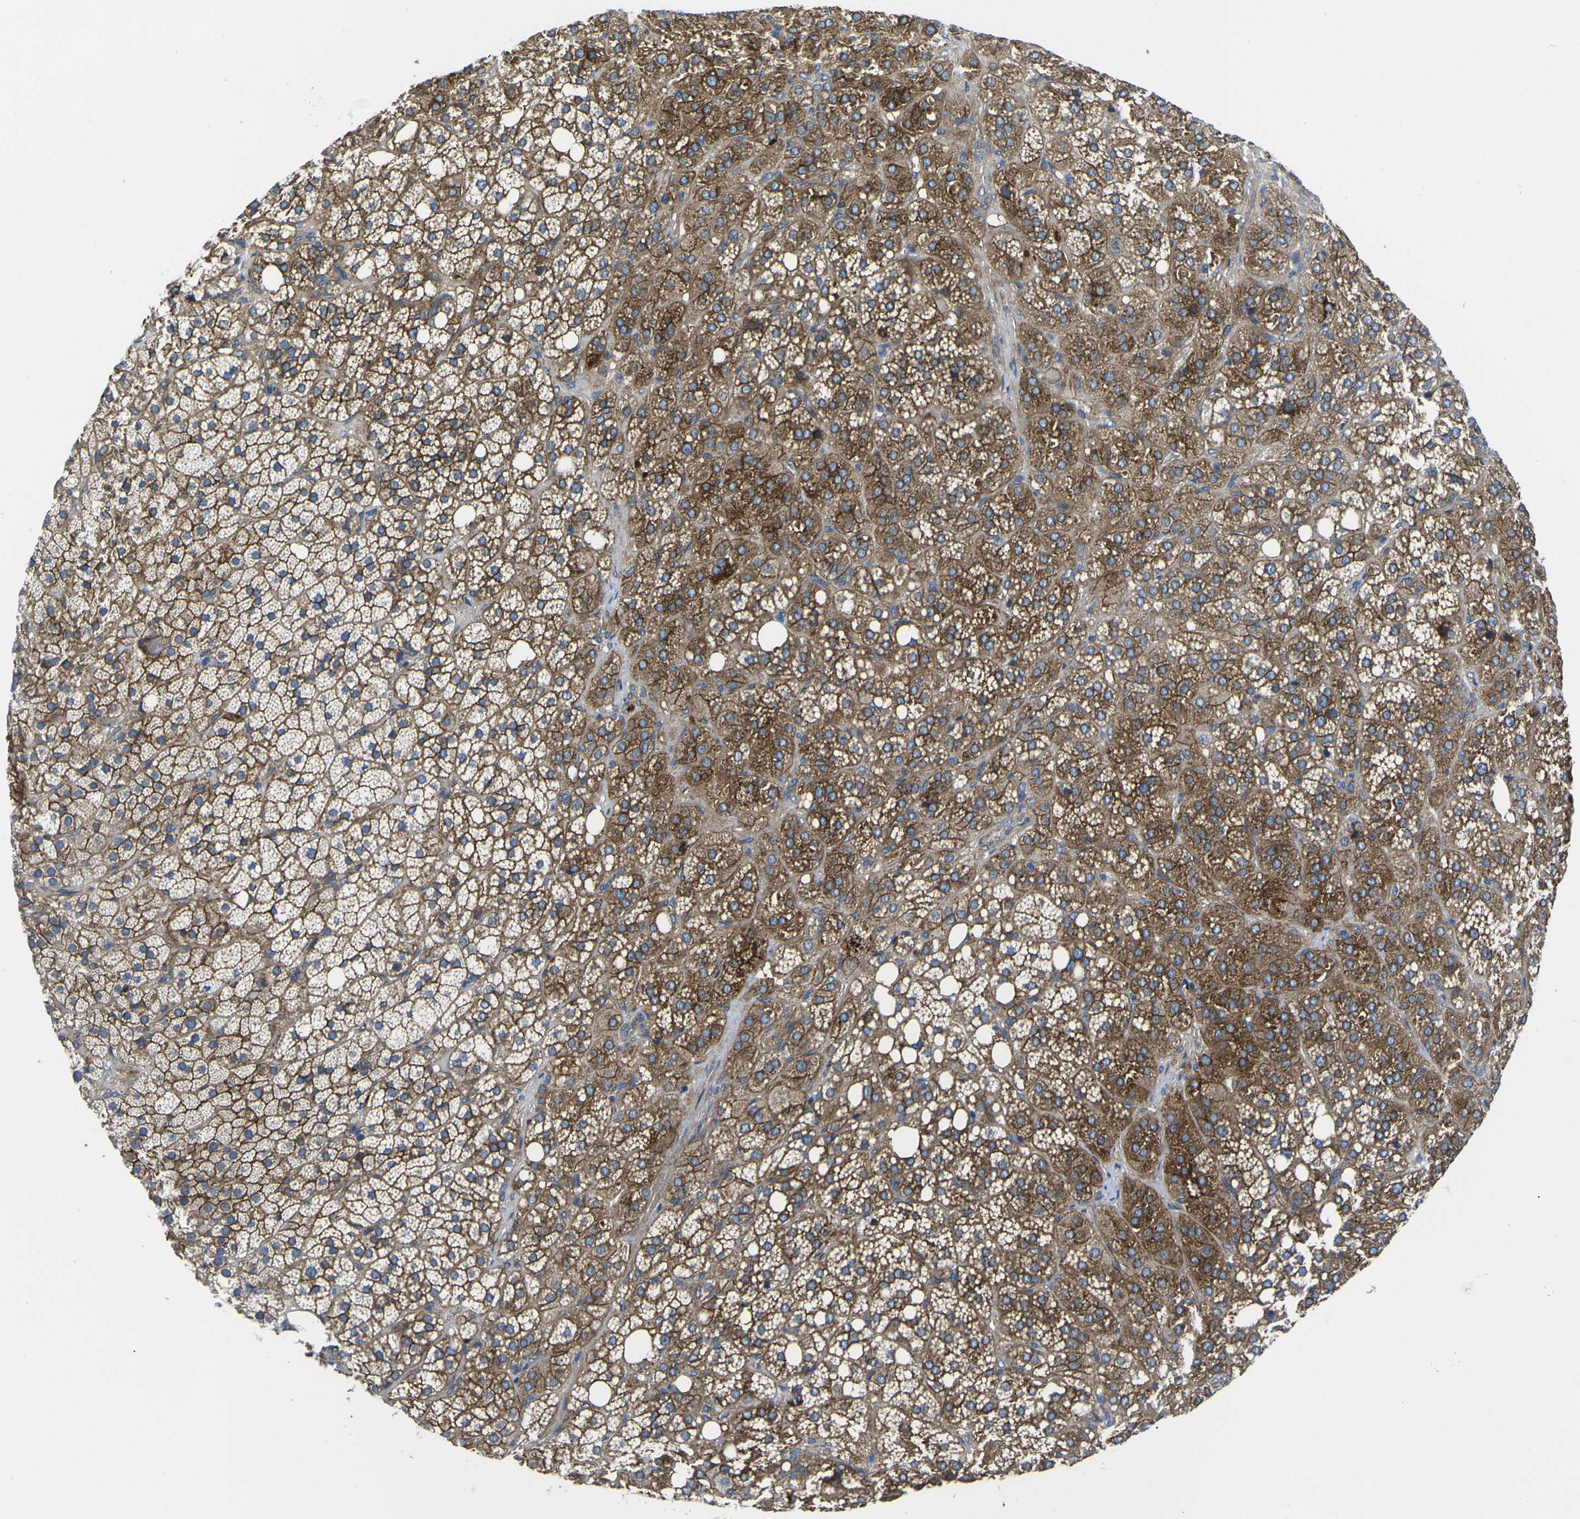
{"staining": {"intensity": "moderate", "quantity": ">75%", "location": "cytoplasmic/membranous"}, "tissue": "adrenal gland", "cell_type": "Glandular cells", "image_type": "normal", "snomed": [{"axis": "morphology", "description": "Normal tissue, NOS"}, {"axis": "topography", "description": "Adrenal gland"}], "caption": "Brown immunohistochemical staining in unremarkable human adrenal gland displays moderate cytoplasmic/membranous staining in about >75% of glandular cells.", "gene": "DLG1", "patient": {"sex": "female", "age": 59}}